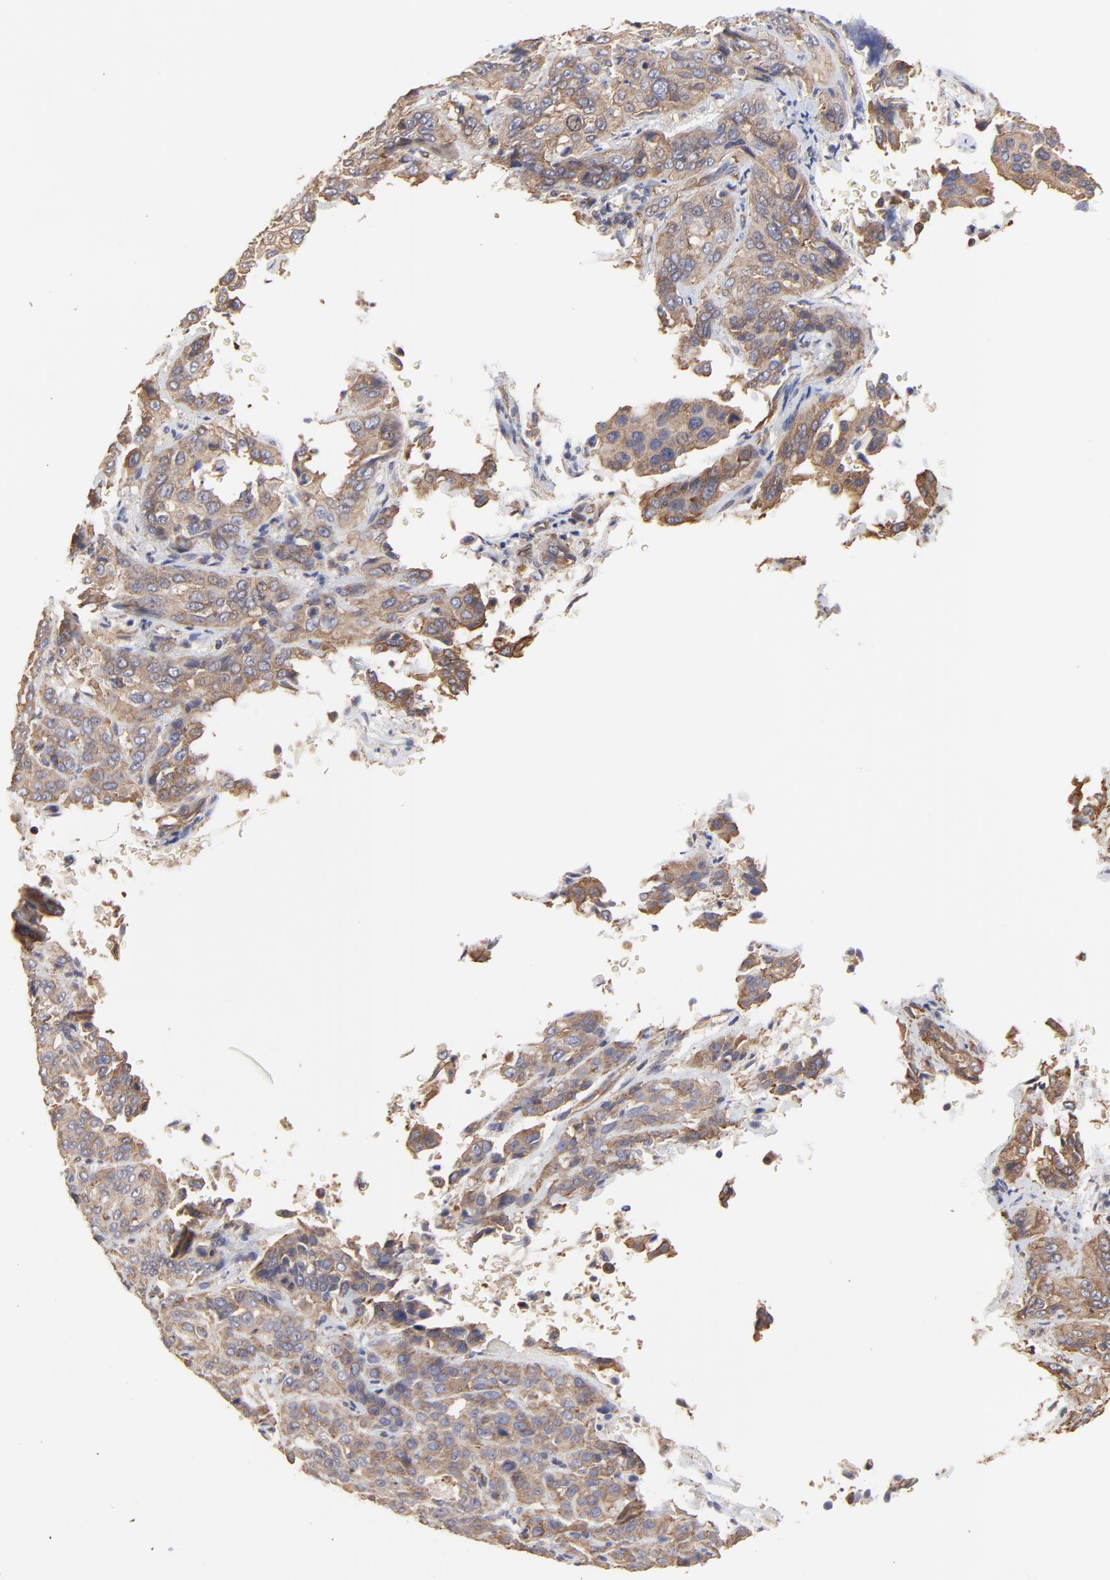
{"staining": {"intensity": "moderate", "quantity": ">75%", "location": "cytoplasmic/membranous"}, "tissue": "cervical cancer", "cell_type": "Tumor cells", "image_type": "cancer", "snomed": [{"axis": "morphology", "description": "Squamous cell carcinoma, NOS"}, {"axis": "topography", "description": "Cervix"}], "caption": "Immunohistochemical staining of human cervical cancer (squamous cell carcinoma) exhibits medium levels of moderate cytoplasmic/membranous protein staining in approximately >75% of tumor cells.", "gene": "ARMT1", "patient": {"sex": "female", "age": 41}}